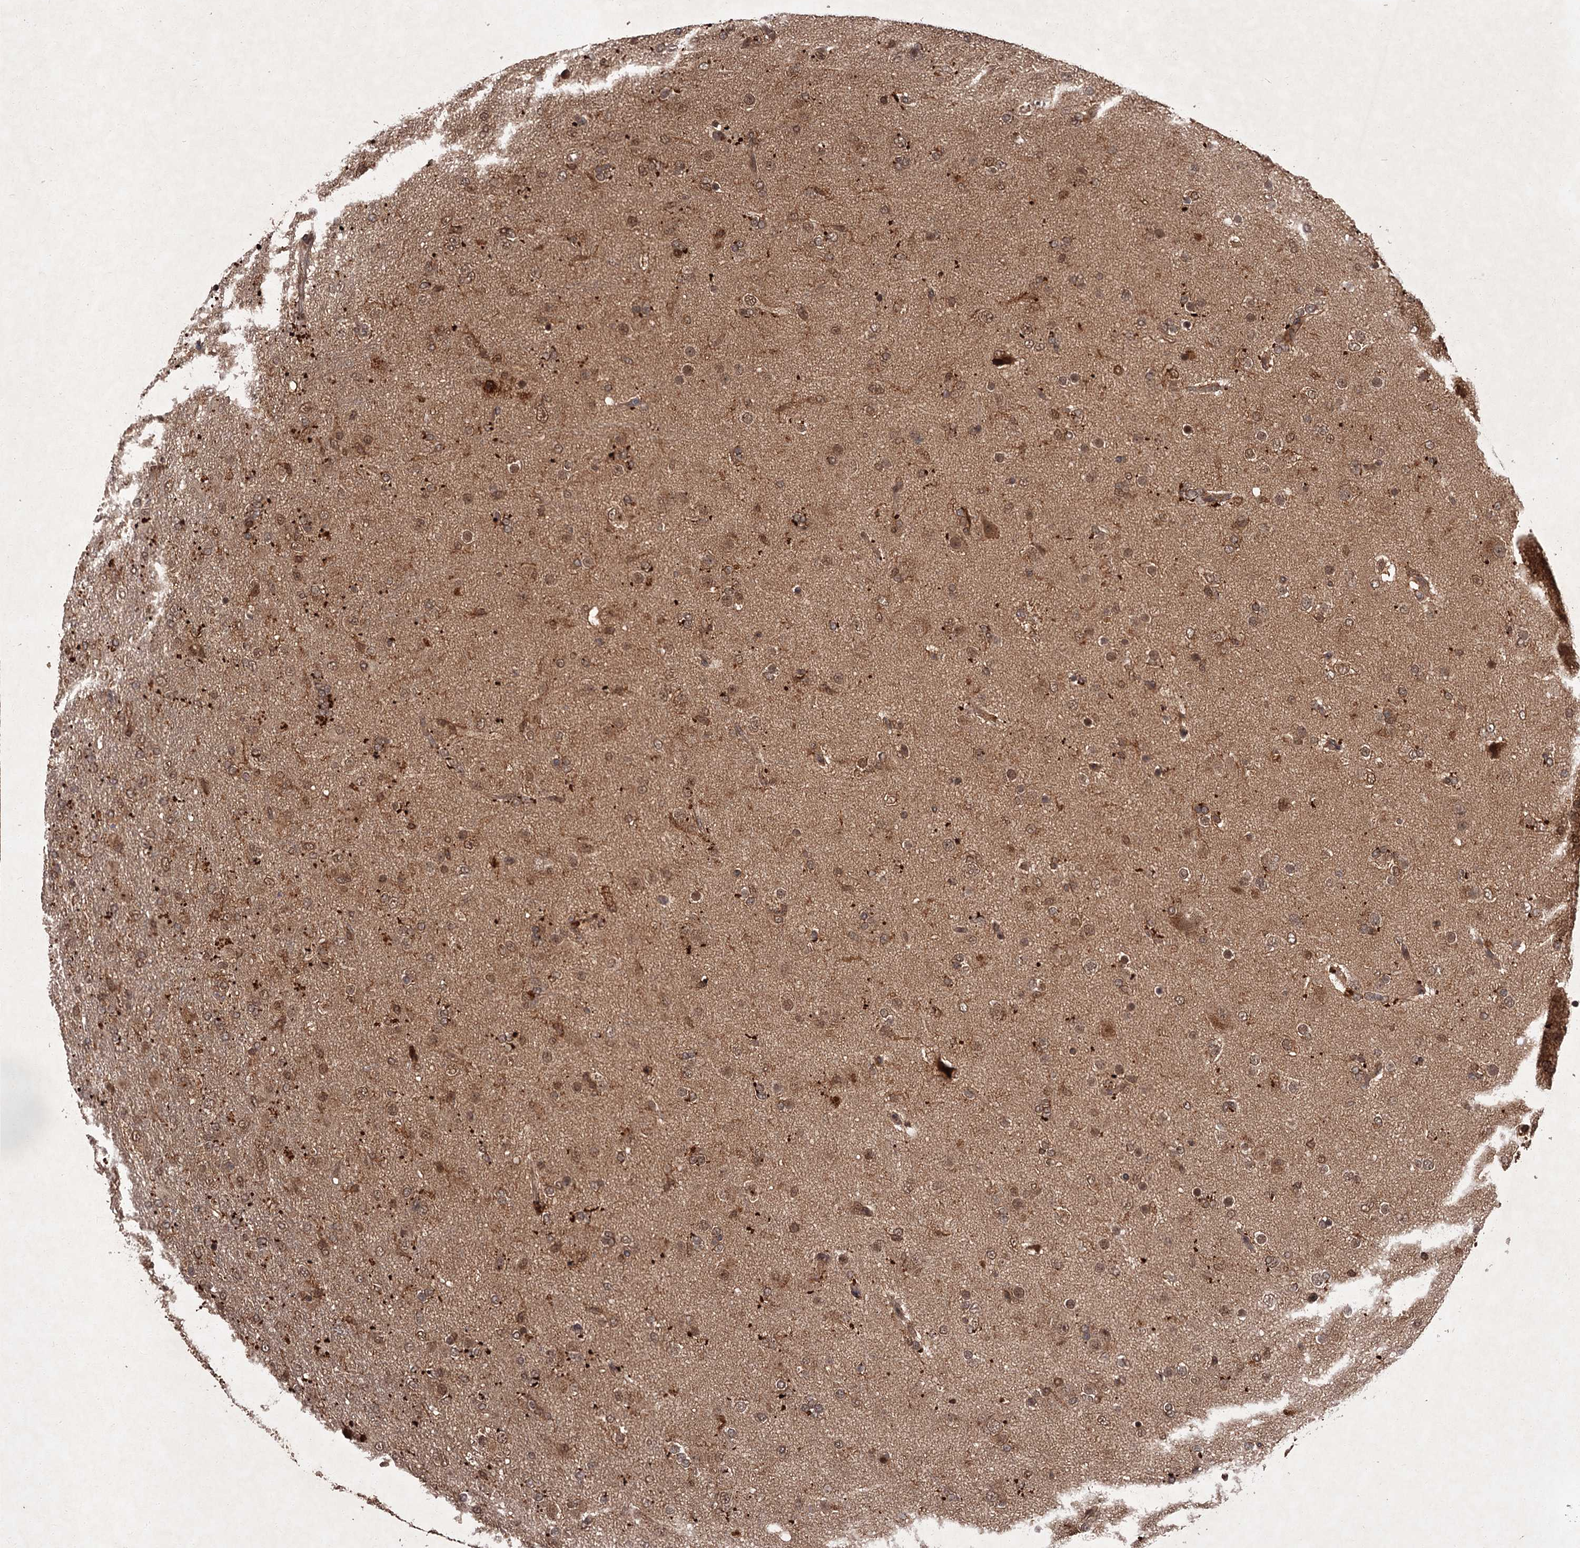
{"staining": {"intensity": "moderate", "quantity": ">75%", "location": "cytoplasmic/membranous,nuclear"}, "tissue": "glioma", "cell_type": "Tumor cells", "image_type": "cancer", "snomed": [{"axis": "morphology", "description": "Glioma, malignant, Low grade"}, {"axis": "topography", "description": "Brain"}], "caption": "IHC staining of glioma, which shows medium levels of moderate cytoplasmic/membranous and nuclear positivity in approximately >75% of tumor cells indicating moderate cytoplasmic/membranous and nuclear protein positivity. The staining was performed using DAB (3,3'-diaminobenzidine) (brown) for protein detection and nuclei were counterstained in hematoxylin (blue).", "gene": "TBC1D23", "patient": {"sex": "male", "age": 65}}